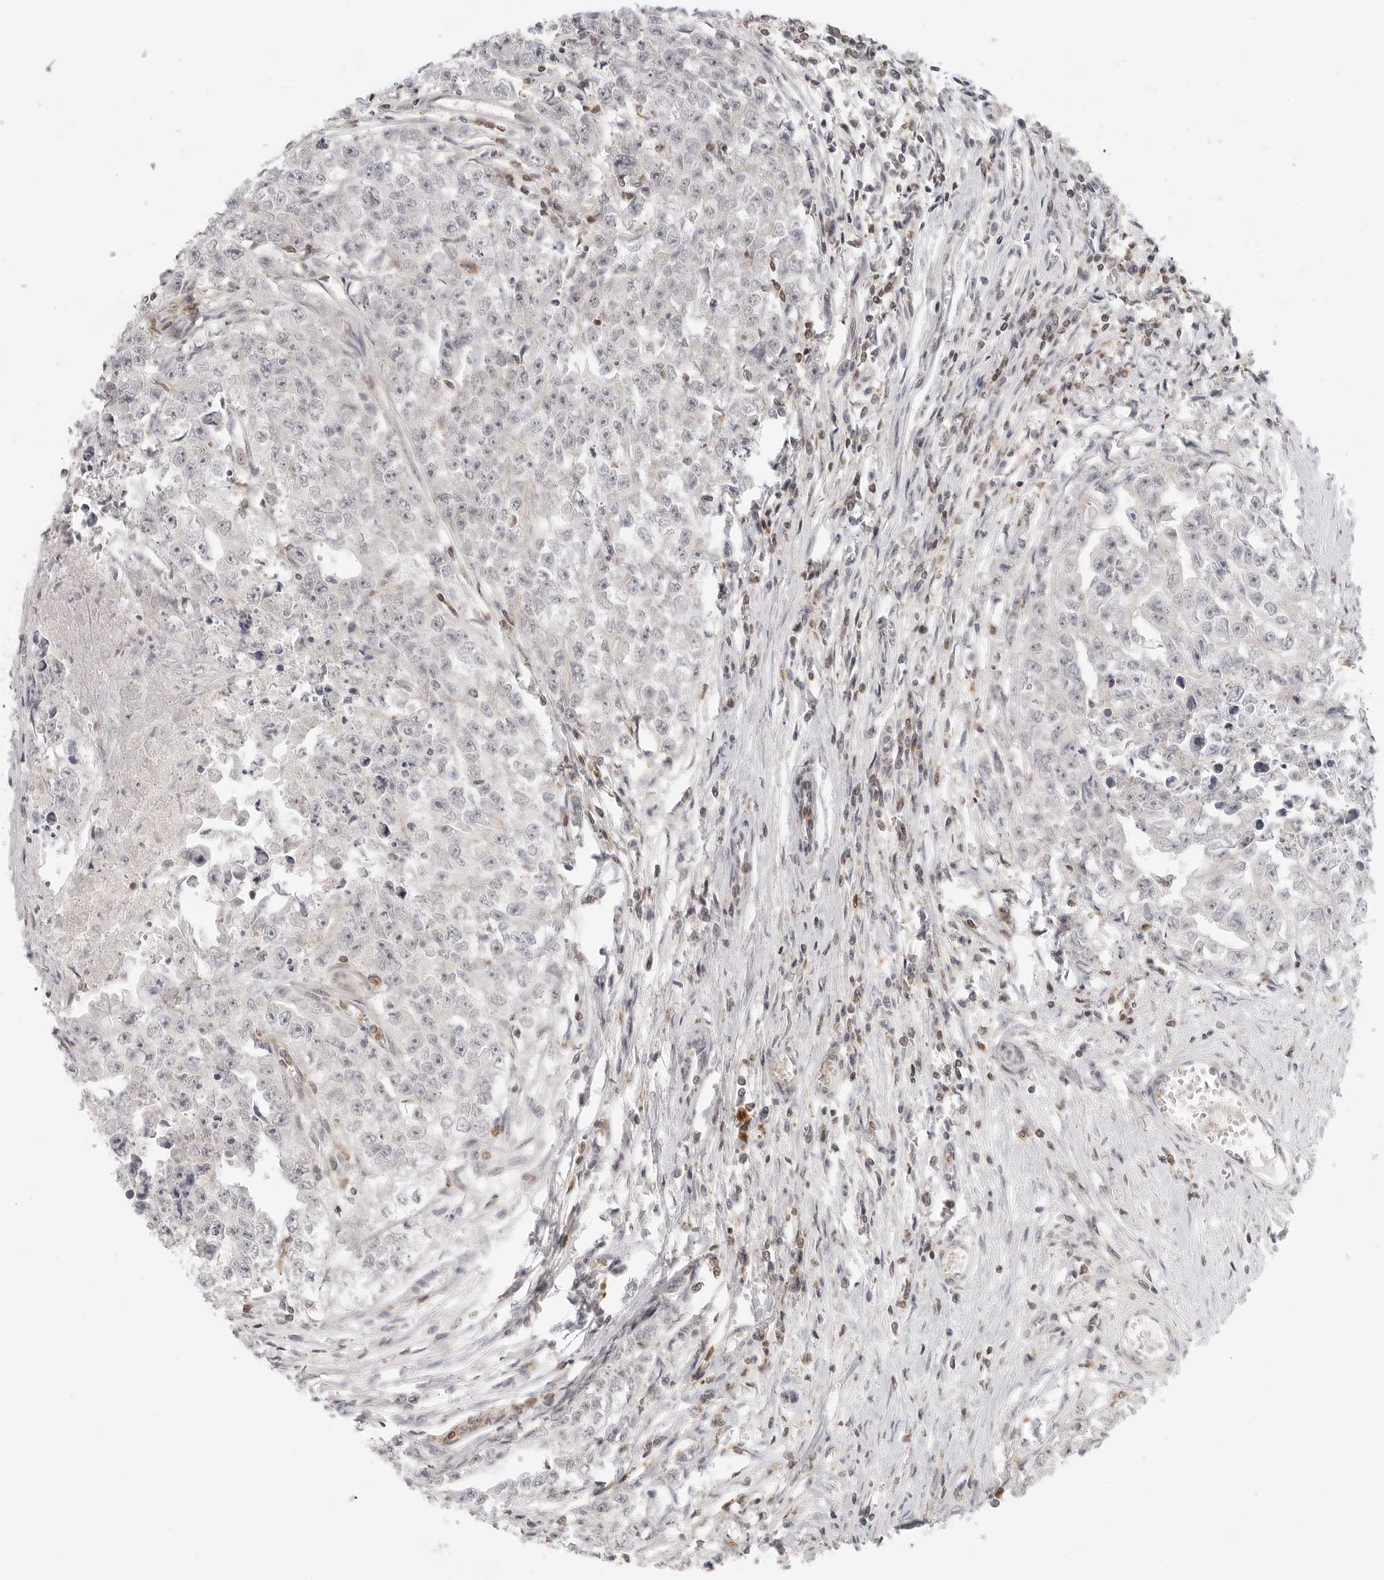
{"staining": {"intensity": "negative", "quantity": "none", "location": "none"}, "tissue": "testis cancer", "cell_type": "Tumor cells", "image_type": "cancer", "snomed": [{"axis": "morphology", "description": "Seminoma, NOS"}, {"axis": "morphology", "description": "Carcinoma, Embryonal, NOS"}, {"axis": "topography", "description": "Testis"}], "caption": "Tumor cells are negative for brown protein staining in testis cancer.", "gene": "SH3KBP1", "patient": {"sex": "male", "age": 43}}